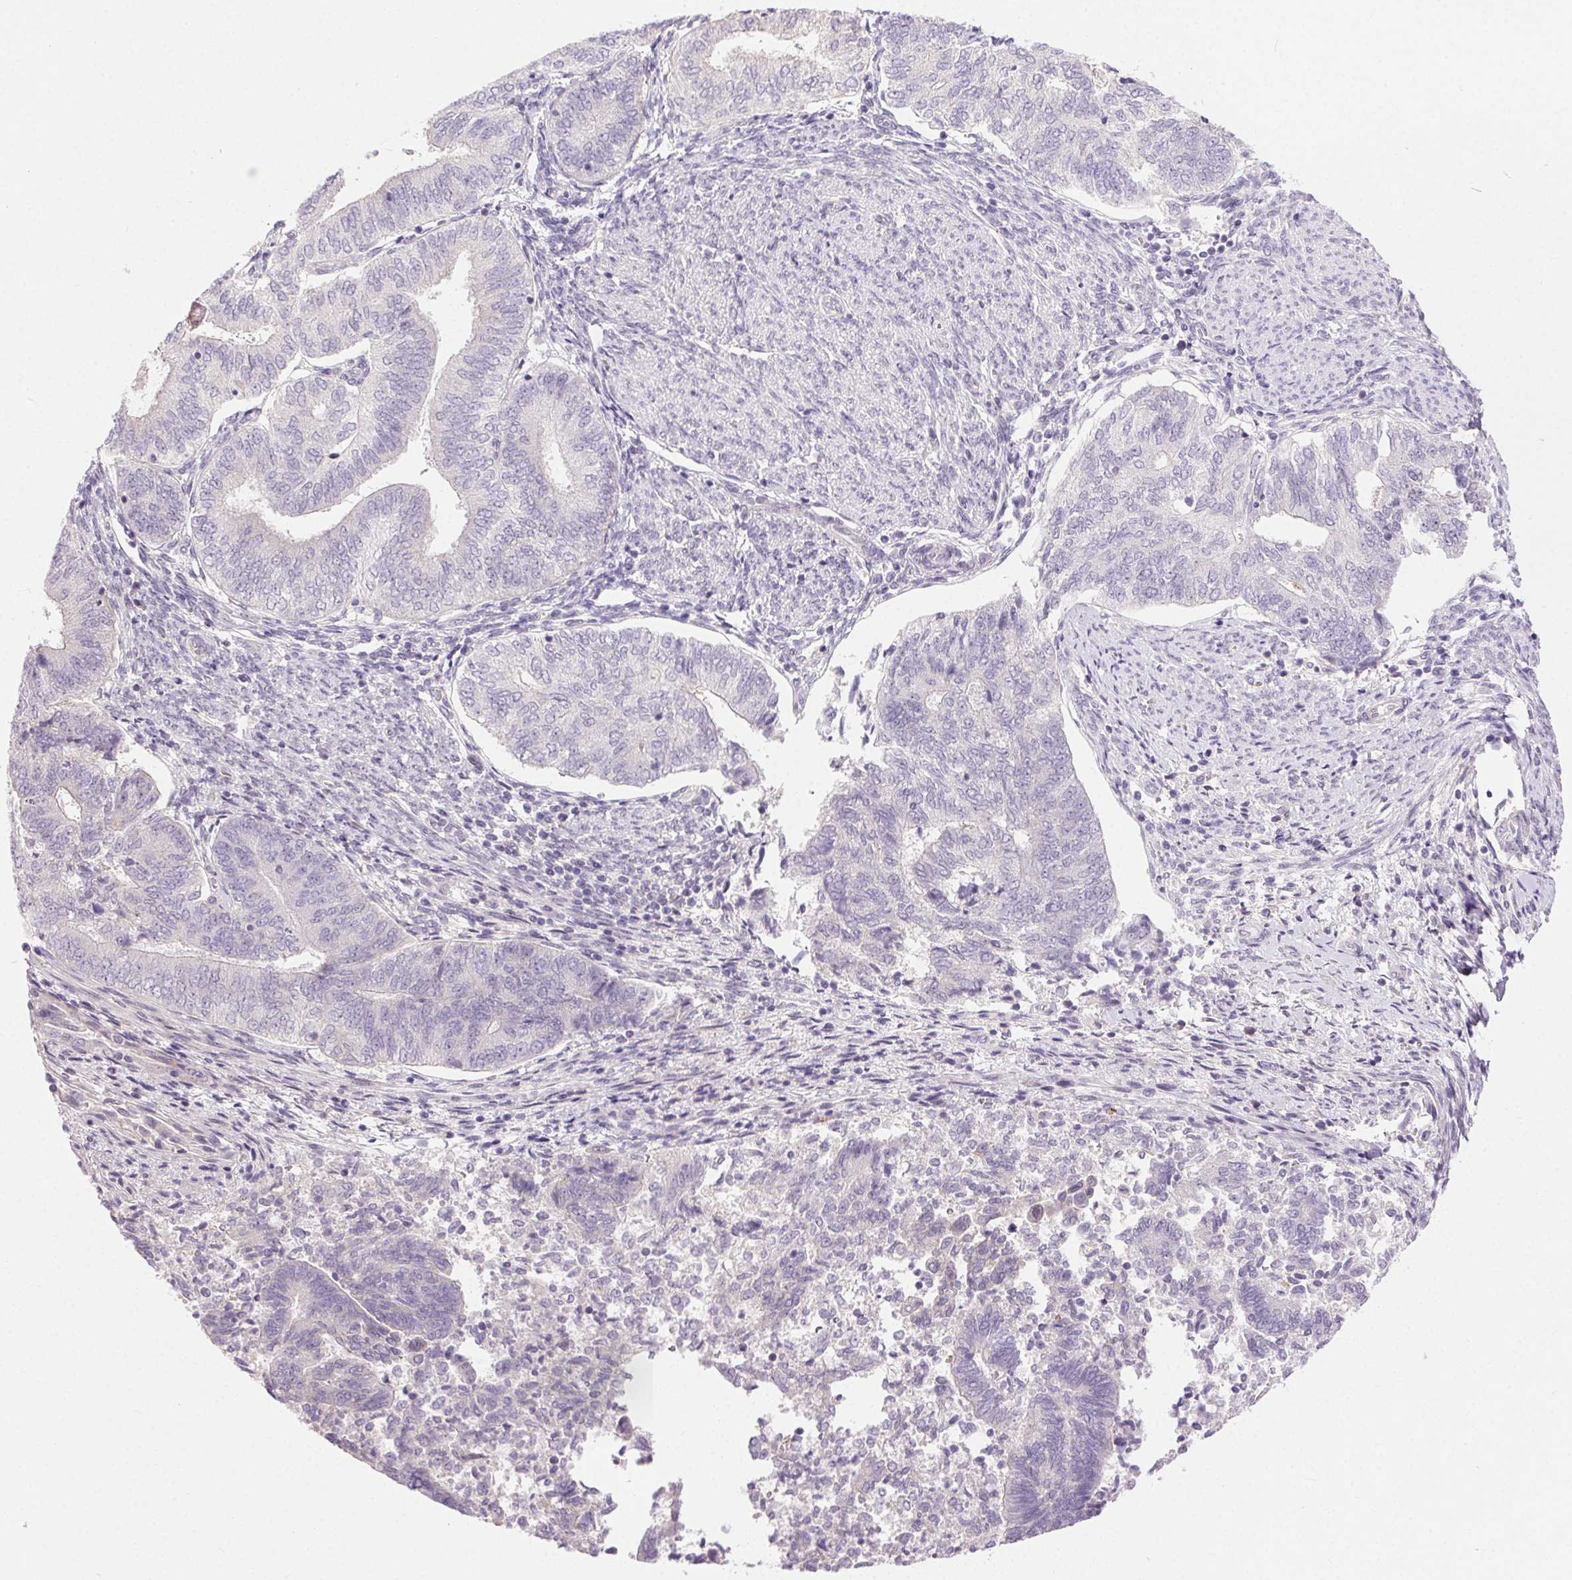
{"staining": {"intensity": "negative", "quantity": "none", "location": "none"}, "tissue": "endometrial cancer", "cell_type": "Tumor cells", "image_type": "cancer", "snomed": [{"axis": "morphology", "description": "Adenocarcinoma, NOS"}, {"axis": "topography", "description": "Endometrium"}], "caption": "The micrograph displays no staining of tumor cells in endometrial adenocarcinoma.", "gene": "SYT11", "patient": {"sex": "female", "age": 65}}